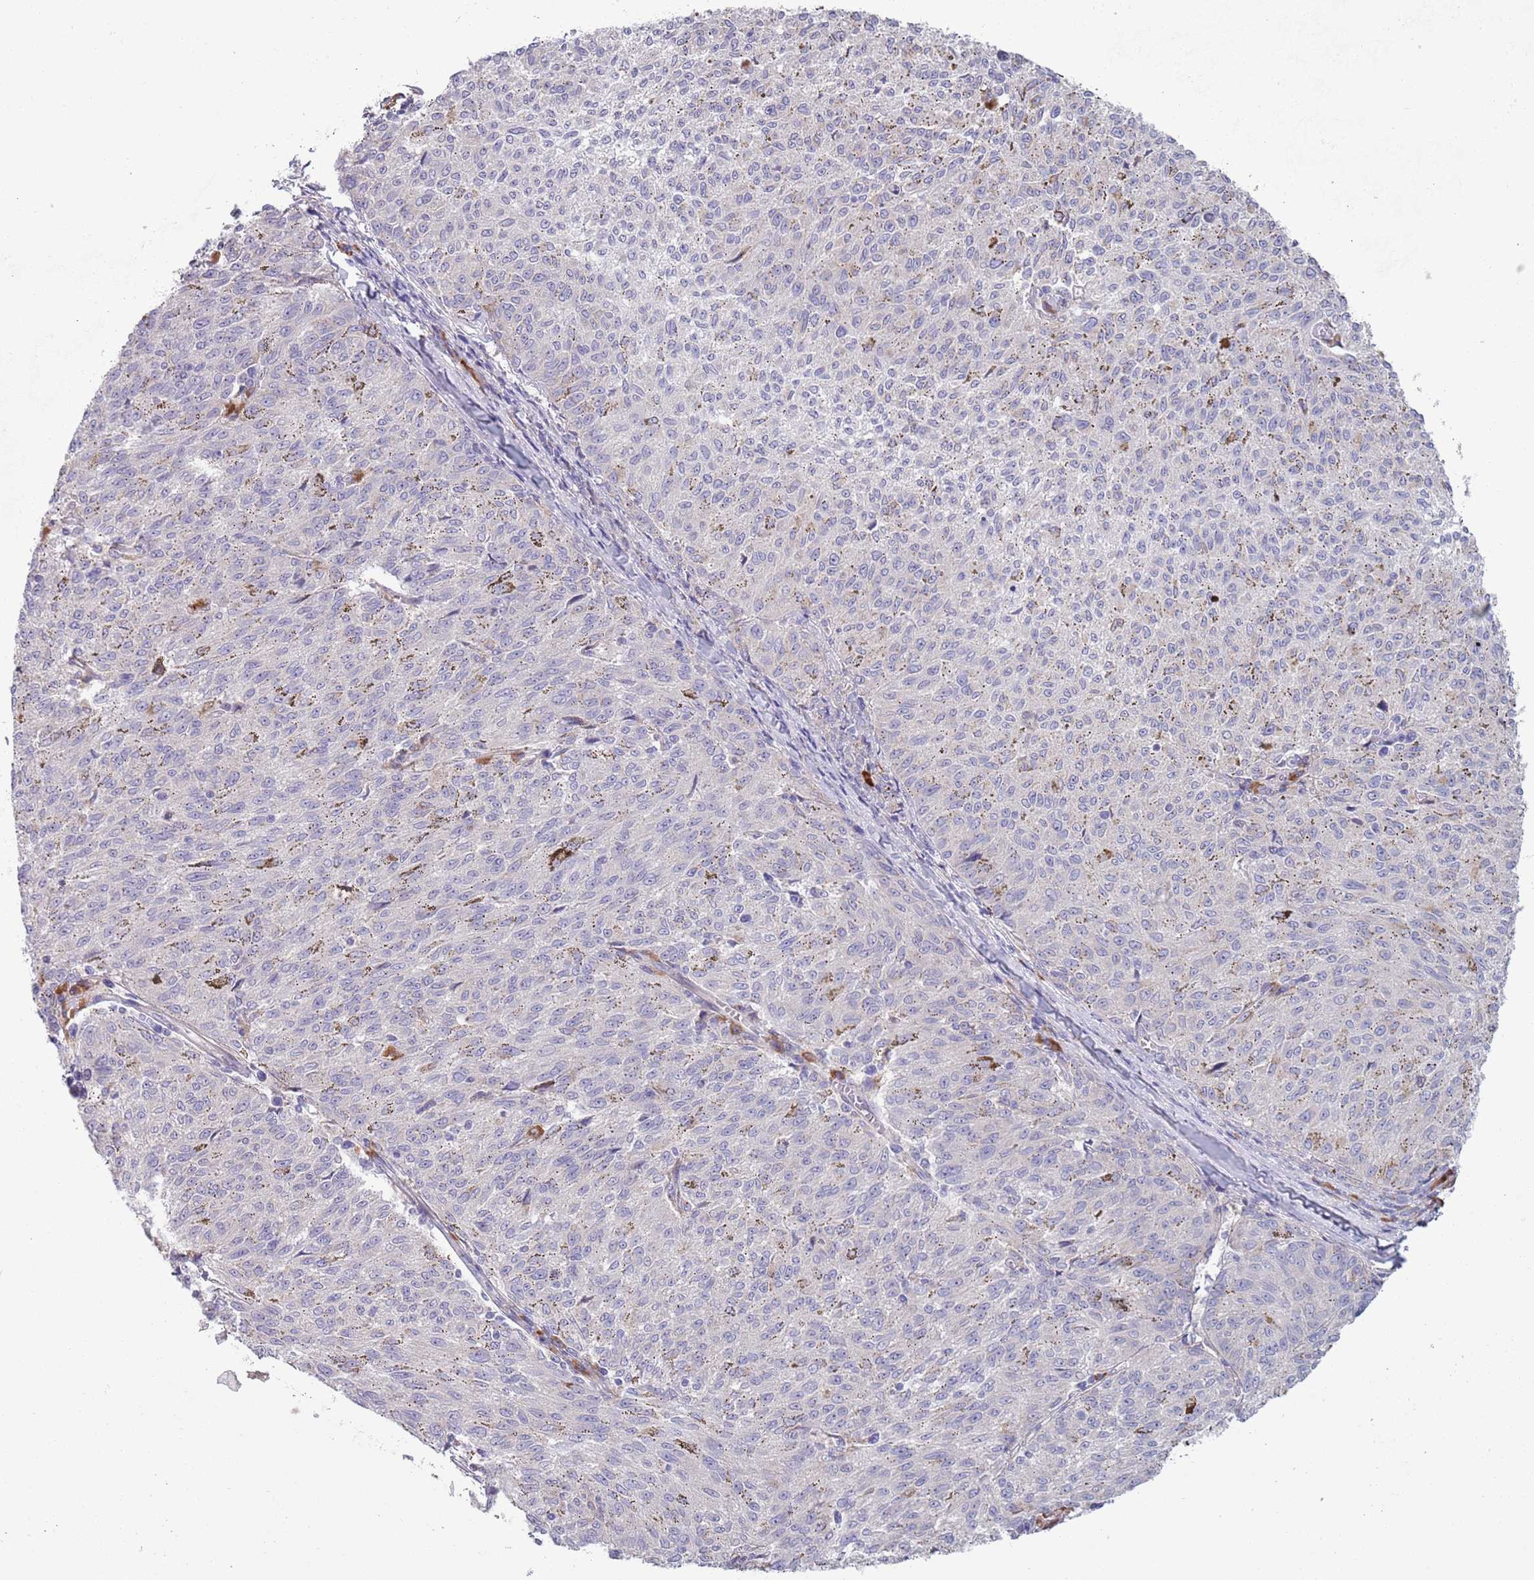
{"staining": {"intensity": "negative", "quantity": "none", "location": "none"}, "tissue": "melanoma", "cell_type": "Tumor cells", "image_type": "cancer", "snomed": [{"axis": "morphology", "description": "Malignant melanoma, NOS"}, {"axis": "topography", "description": "Skin"}], "caption": "Immunohistochemical staining of human malignant melanoma exhibits no significant staining in tumor cells.", "gene": "LTB", "patient": {"sex": "female", "age": 72}}